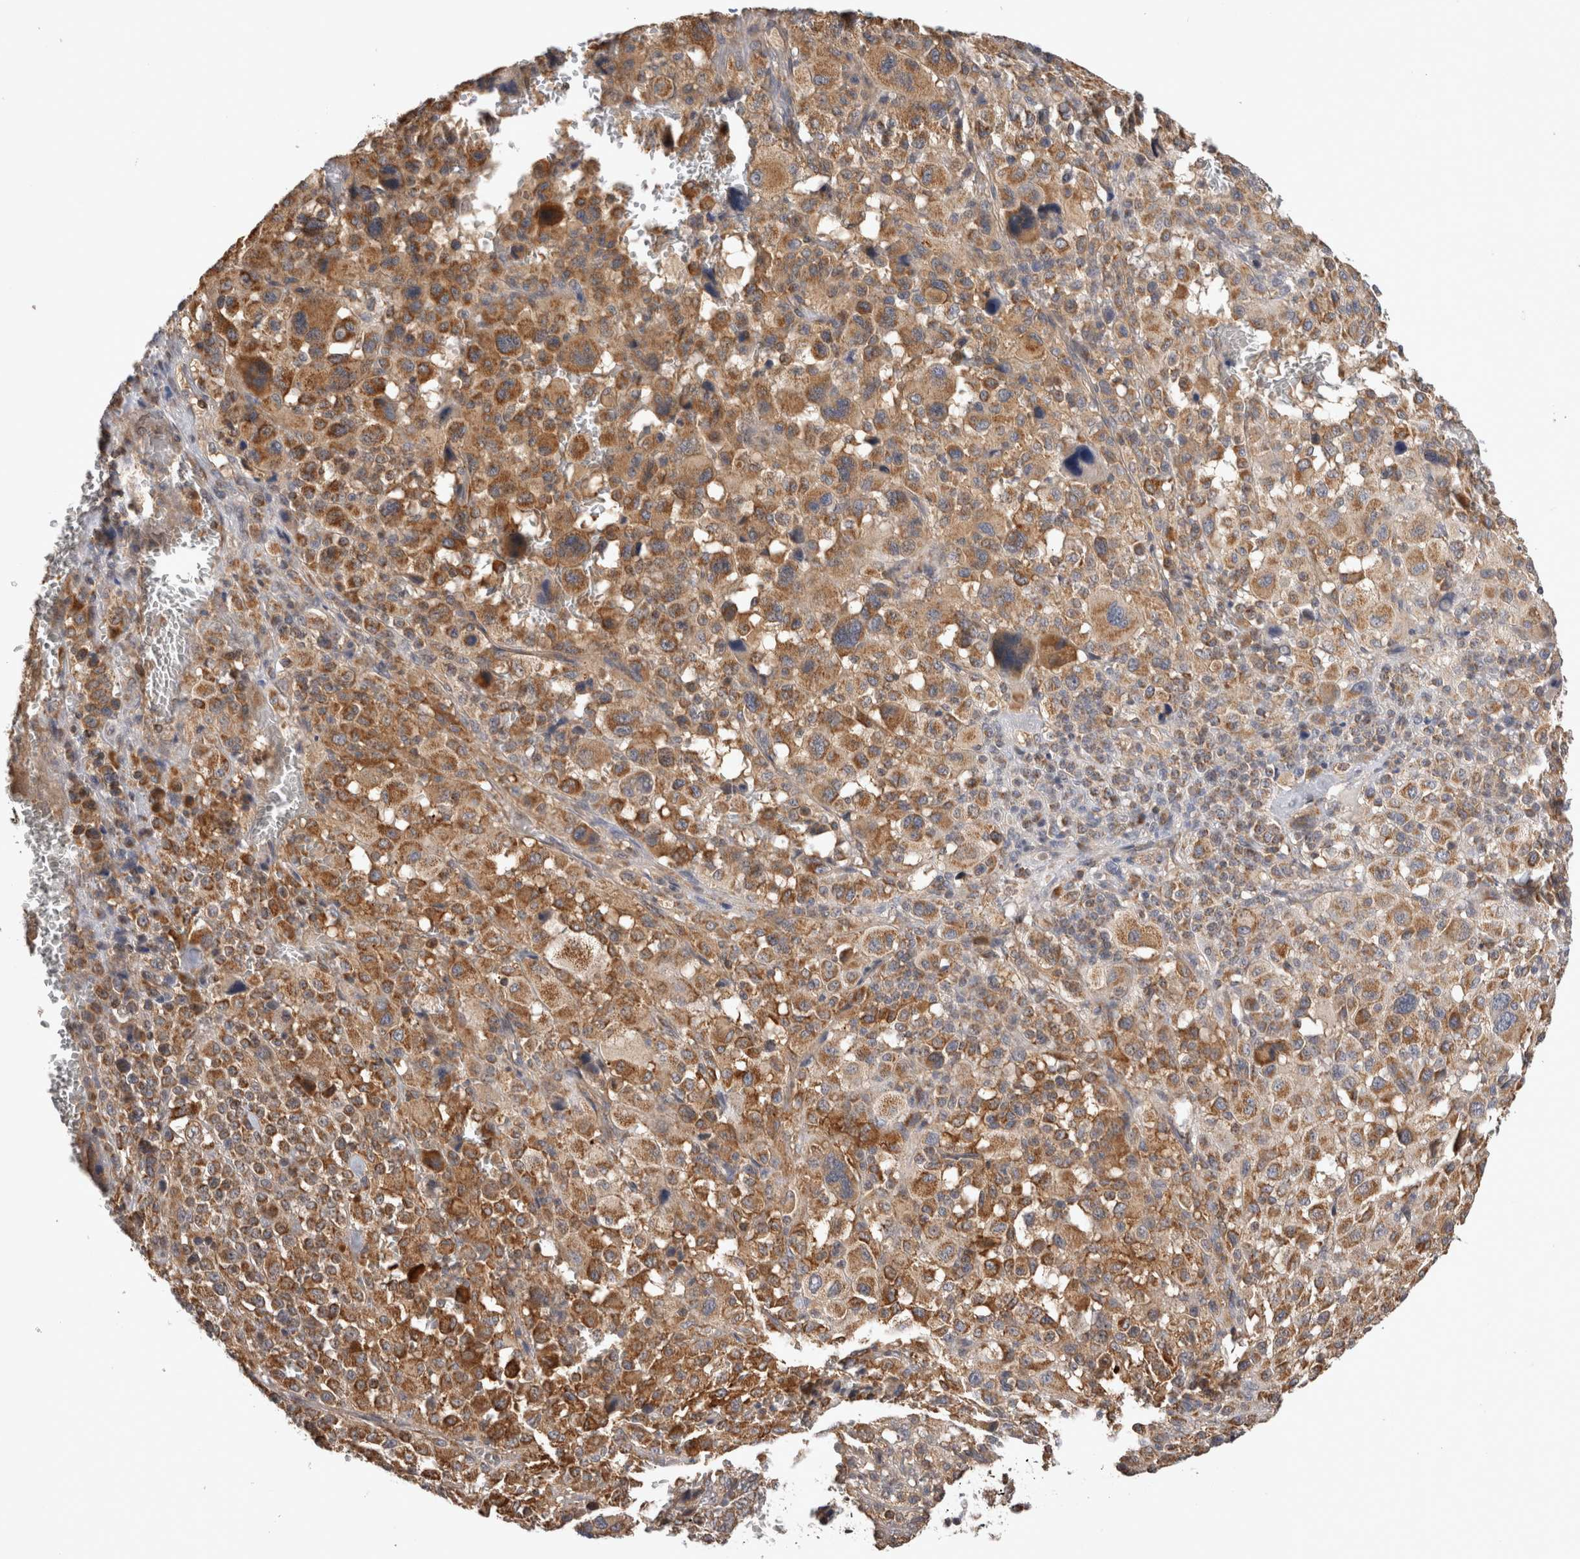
{"staining": {"intensity": "strong", "quantity": "25%-75%", "location": "cytoplasmic/membranous"}, "tissue": "melanoma", "cell_type": "Tumor cells", "image_type": "cancer", "snomed": [{"axis": "morphology", "description": "Malignant melanoma, Metastatic site"}, {"axis": "topography", "description": "Skin"}], "caption": "Immunohistochemical staining of human malignant melanoma (metastatic site) demonstrates high levels of strong cytoplasmic/membranous protein staining in approximately 25%-75% of tumor cells. (brown staining indicates protein expression, while blue staining denotes nuclei).", "gene": "IMMP2L", "patient": {"sex": "female", "age": 74}}